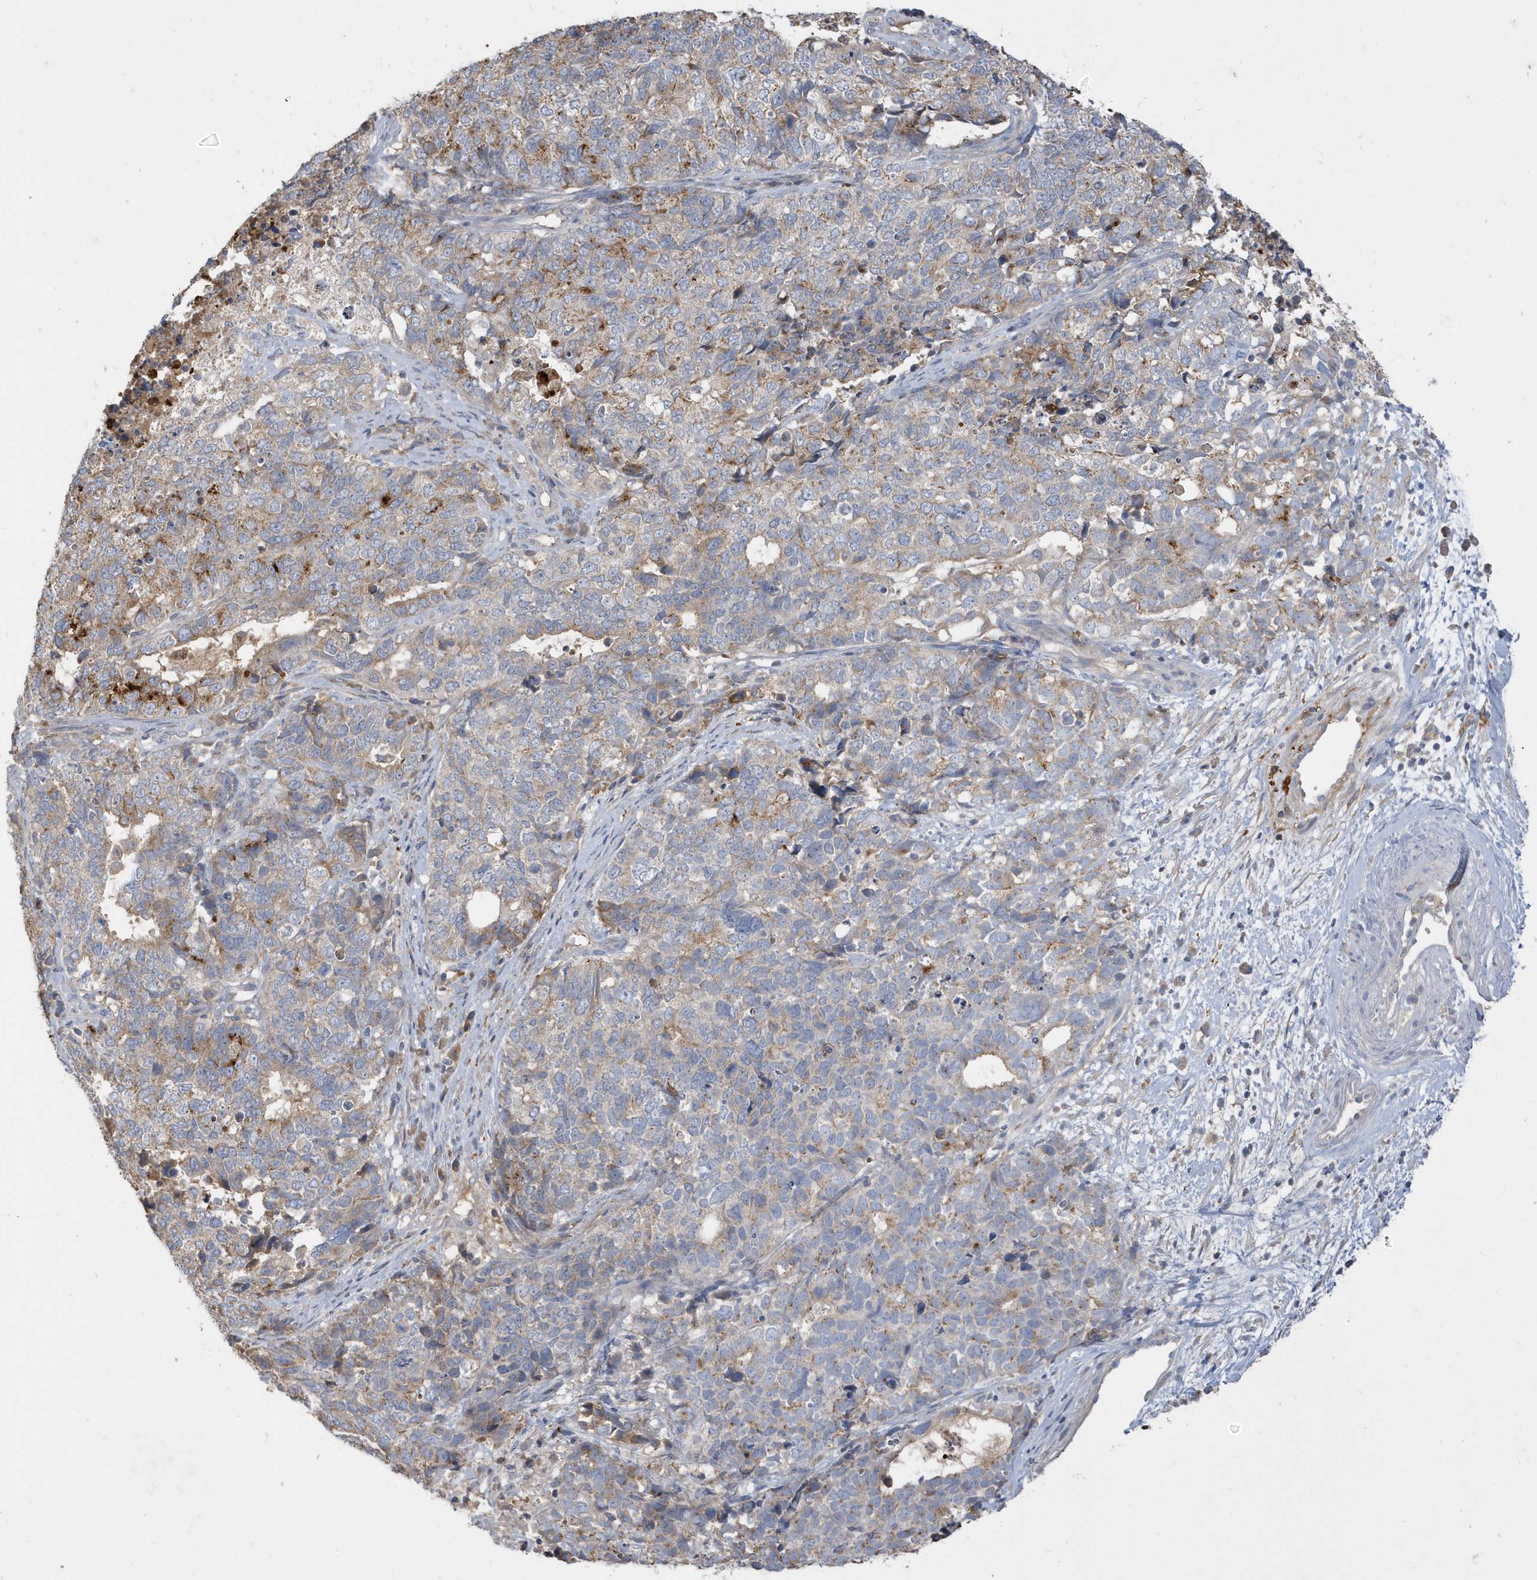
{"staining": {"intensity": "weak", "quantity": "25%-75%", "location": "cytoplasmic/membranous"}, "tissue": "cervical cancer", "cell_type": "Tumor cells", "image_type": "cancer", "snomed": [{"axis": "morphology", "description": "Squamous cell carcinoma, NOS"}, {"axis": "topography", "description": "Cervix"}], "caption": "Squamous cell carcinoma (cervical) stained for a protein (brown) reveals weak cytoplasmic/membranous positive positivity in about 25%-75% of tumor cells.", "gene": "DPP9", "patient": {"sex": "female", "age": 63}}